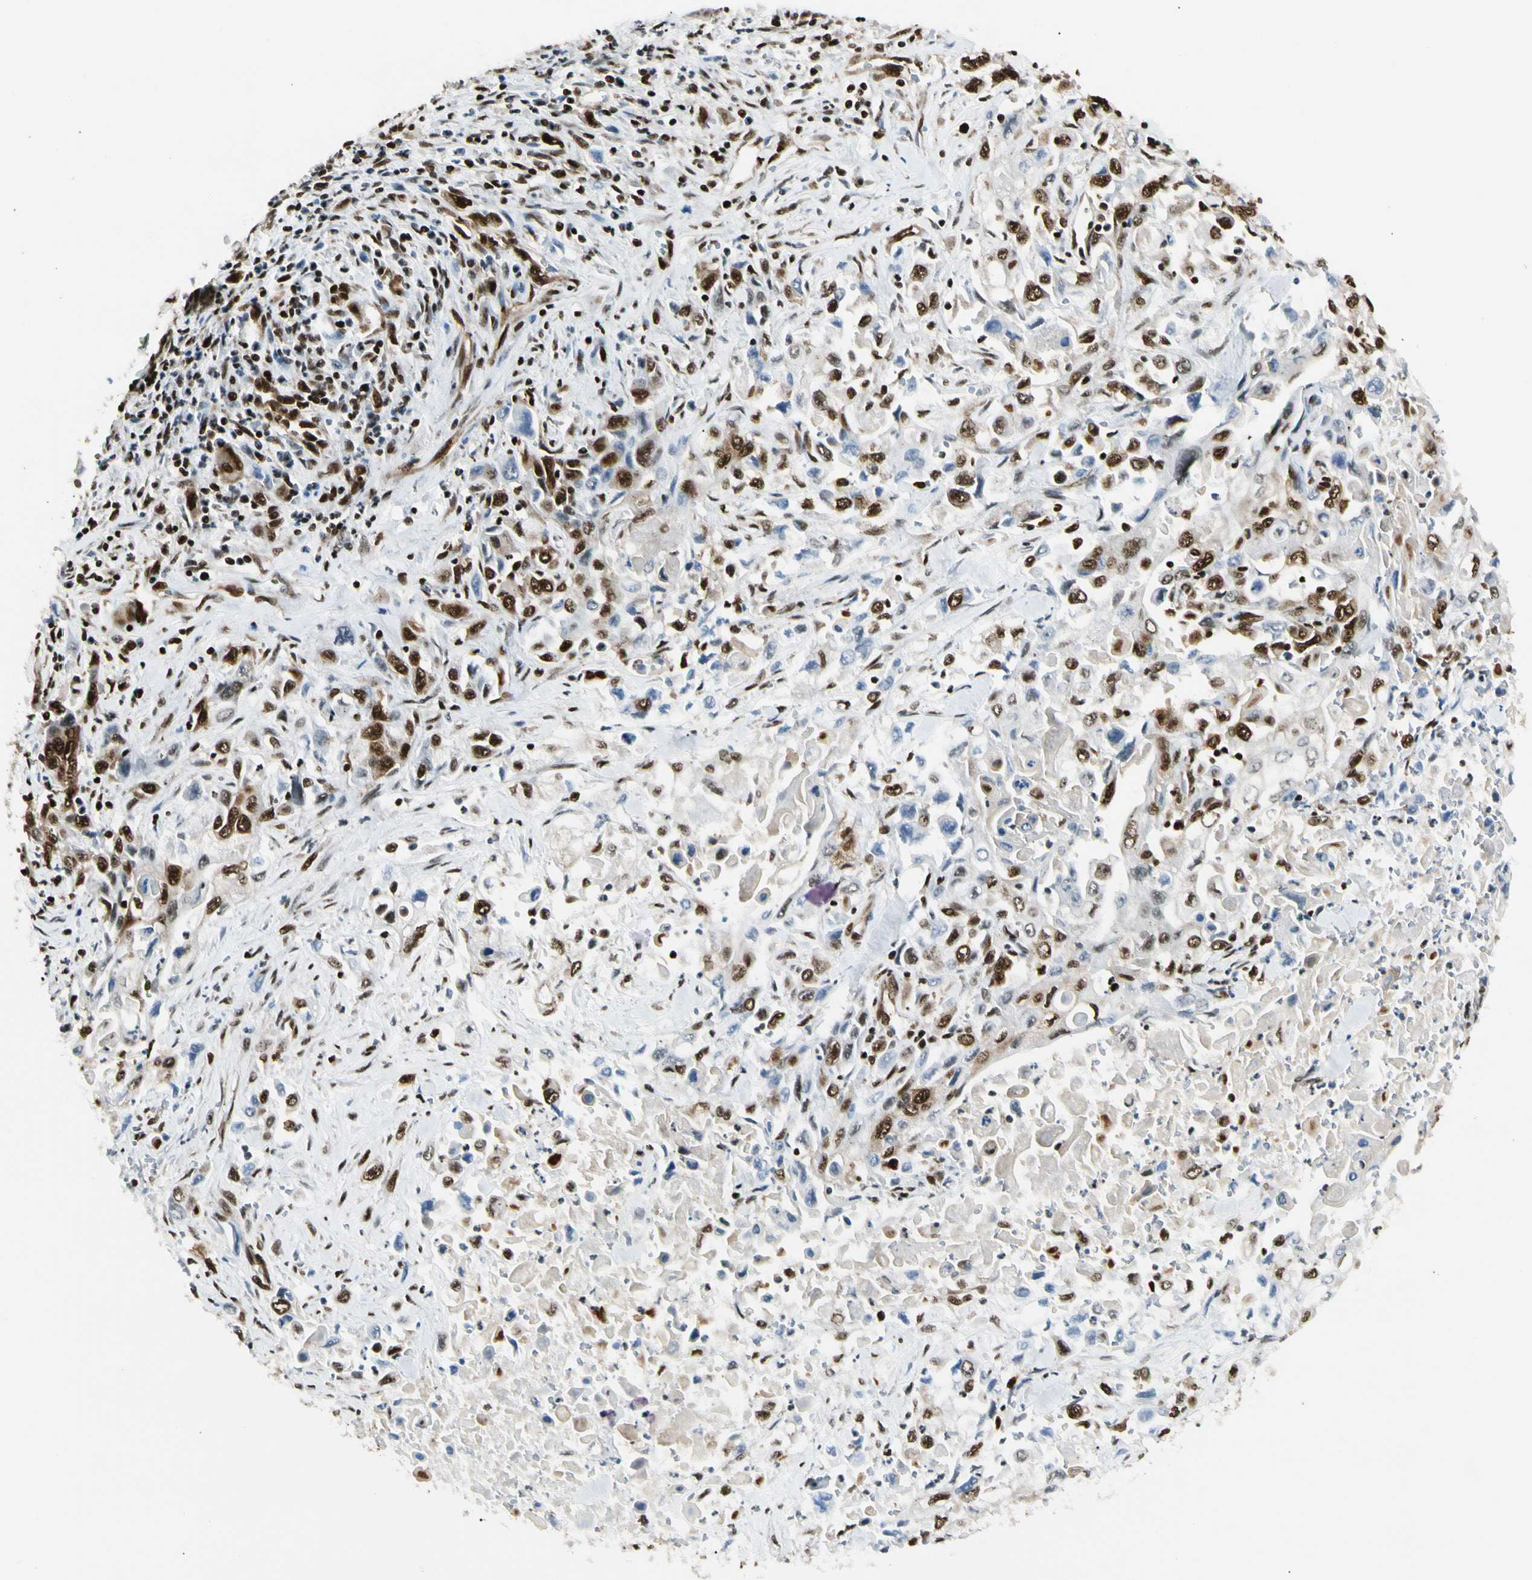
{"staining": {"intensity": "strong", "quantity": "25%-75%", "location": "cytoplasmic/membranous,nuclear"}, "tissue": "pancreatic cancer", "cell_type": "Tumor cells", "image_type": "cancer", "snomed": [{"axis": "morphology", "description": "Adenocarcinoma, NOS"}, {"axis": "topography", "description": "Pancreas"}], "caption": "Strong cytoplasmic/membranous and nuclear protein expression is present in approximately 25%-75% of tumor cells in pancreatic cancer (adenocarcinoma). (Brightfield microscopy of DAB IHC at high magnification).", "gene": "FUS", "patient": {"sex": "male", "age": 70}}